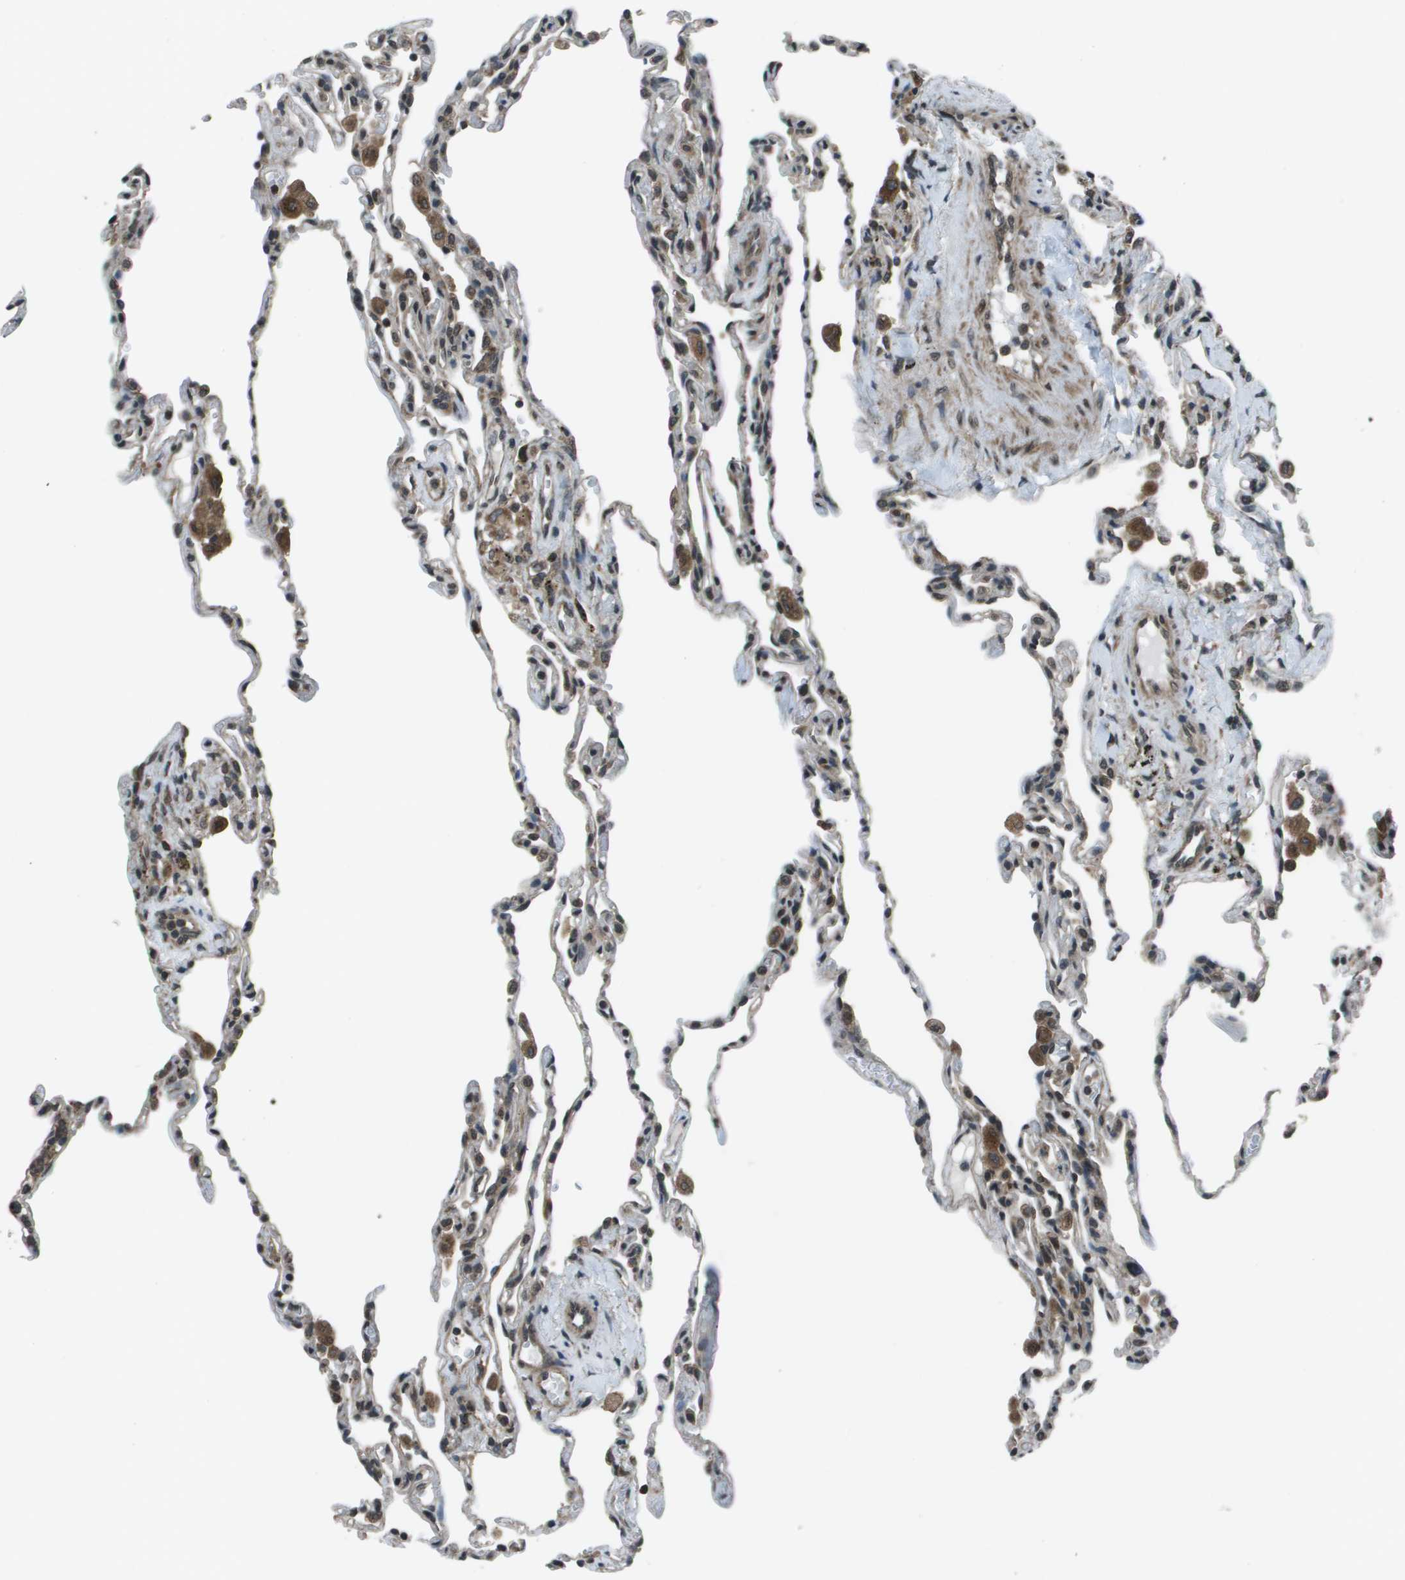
{"staining": {"intensity": "moderate", "quantity": "<25%", "location": "cytoplasmic/membranous"}, "tissue": "lung", "cell_type": "Alveolar cells", "image_type": "normal", "snomed": [{"axis": "morphology", "description": "Normal tissue, NOS"}, {"axis": "topography", "description": "Lung"}], "caption": "The photomicrograph reveals a brown stain indicating the presence of a protein in the cytoplasmic/membranous of alveolar cells in lung. (DAB IHC with brightfield microscopy, high magnification).", "gene": "PPFIA1", "patient": {"sex": "male", "age": 59}}